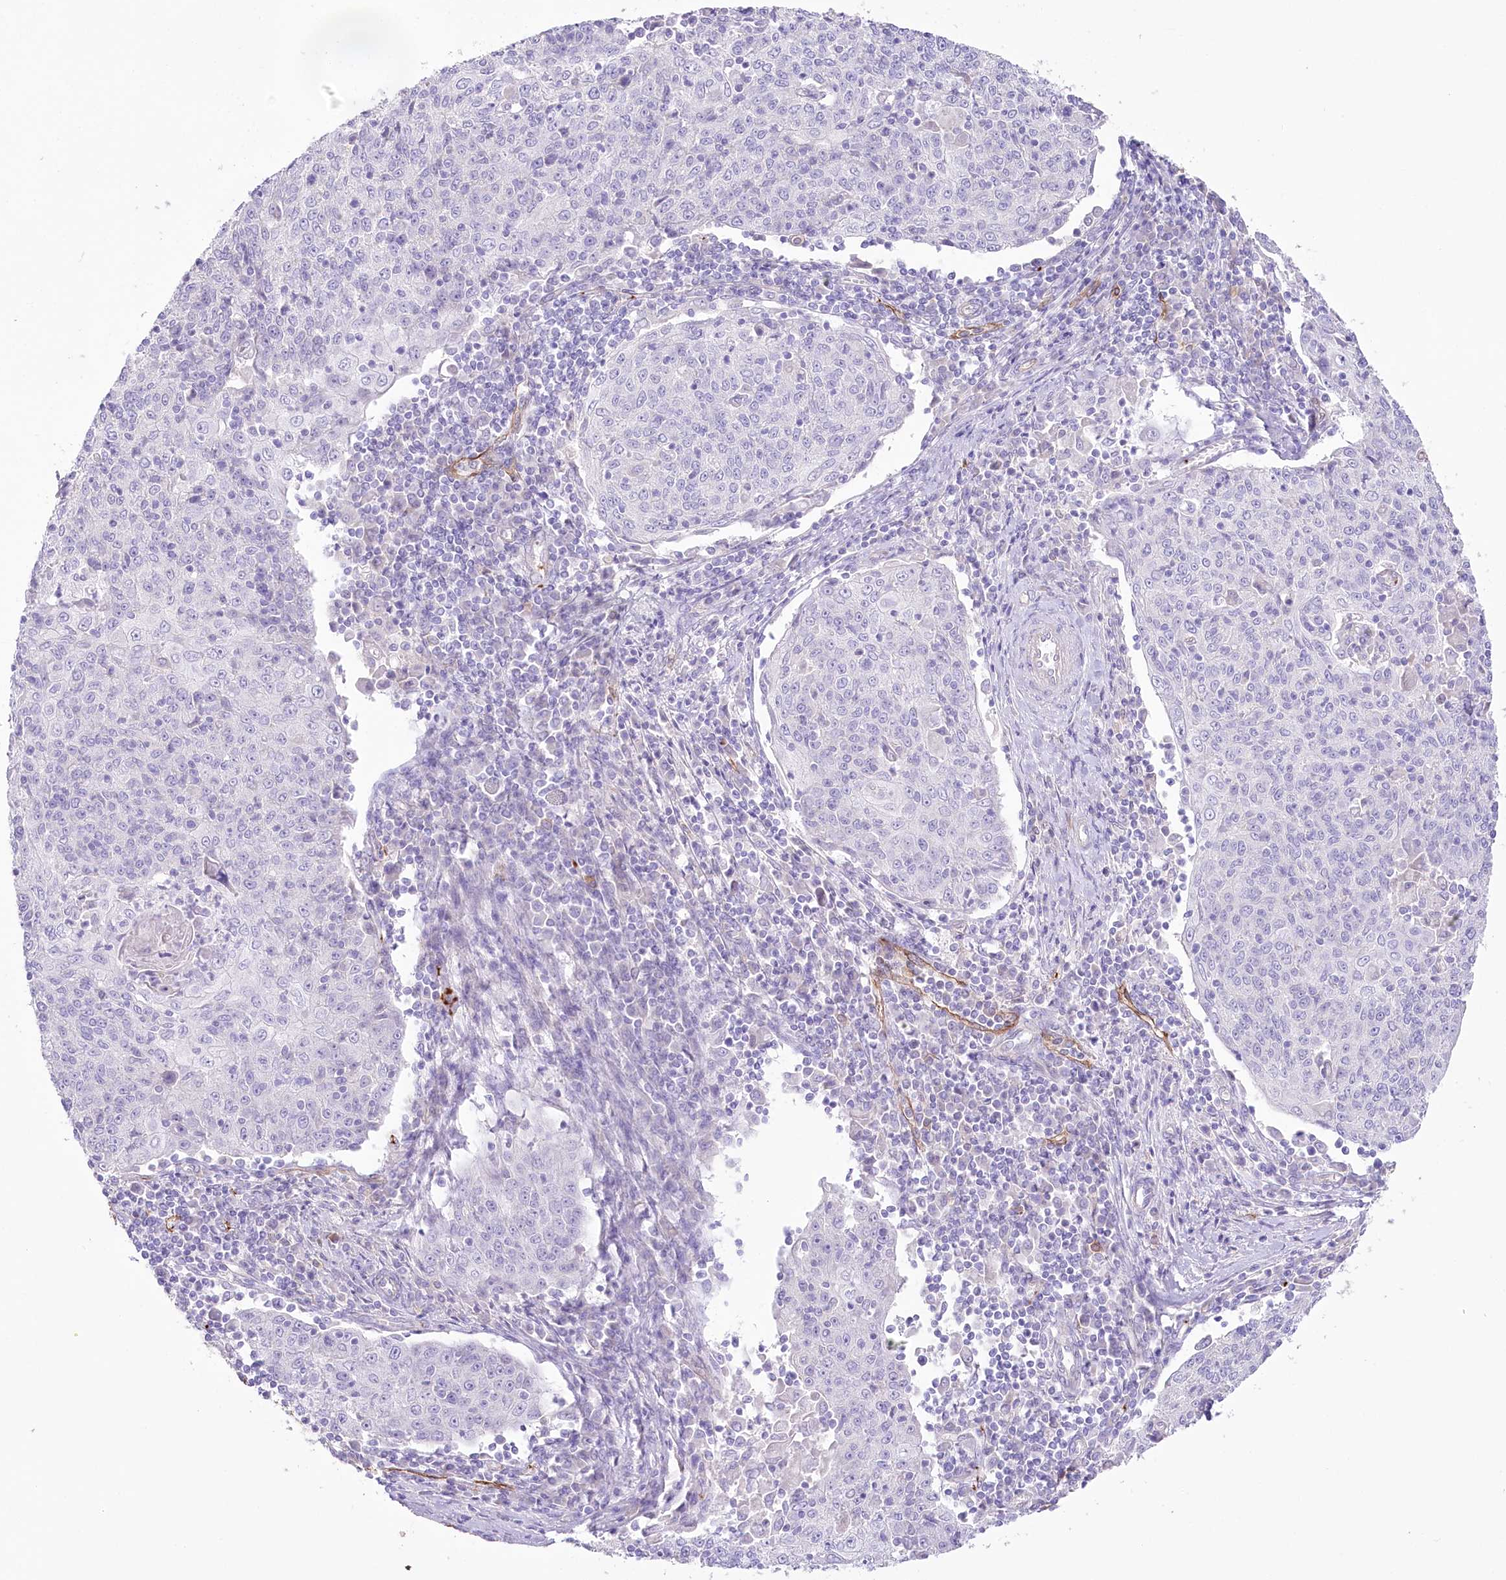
{"staining": {"intensity": "negative", "quantity": "none", "location": "none"}, "tissue": "cervical cancer", "cell_type": "Tumor cells", "image_type": "cancer", "snomed": [{"axis": "morphology", "description": "Squamous cell carcinoma, NOS"}, {"axis": "topography", "description": "Cervix"}], "caption": "Immunohistochemical staining of human cervical squamous cell carcinoma demonstrates no significant staining in tumor cells. The staining was performed using DAB (3,3'-diaminobenzidine) to visualize the protein expression in brown, while the nuclei were stained in blue with hematoxylin (Magnification: 20x).", "gene": "SLC39A10", "patient": {"sex": "female", "age": 48}}